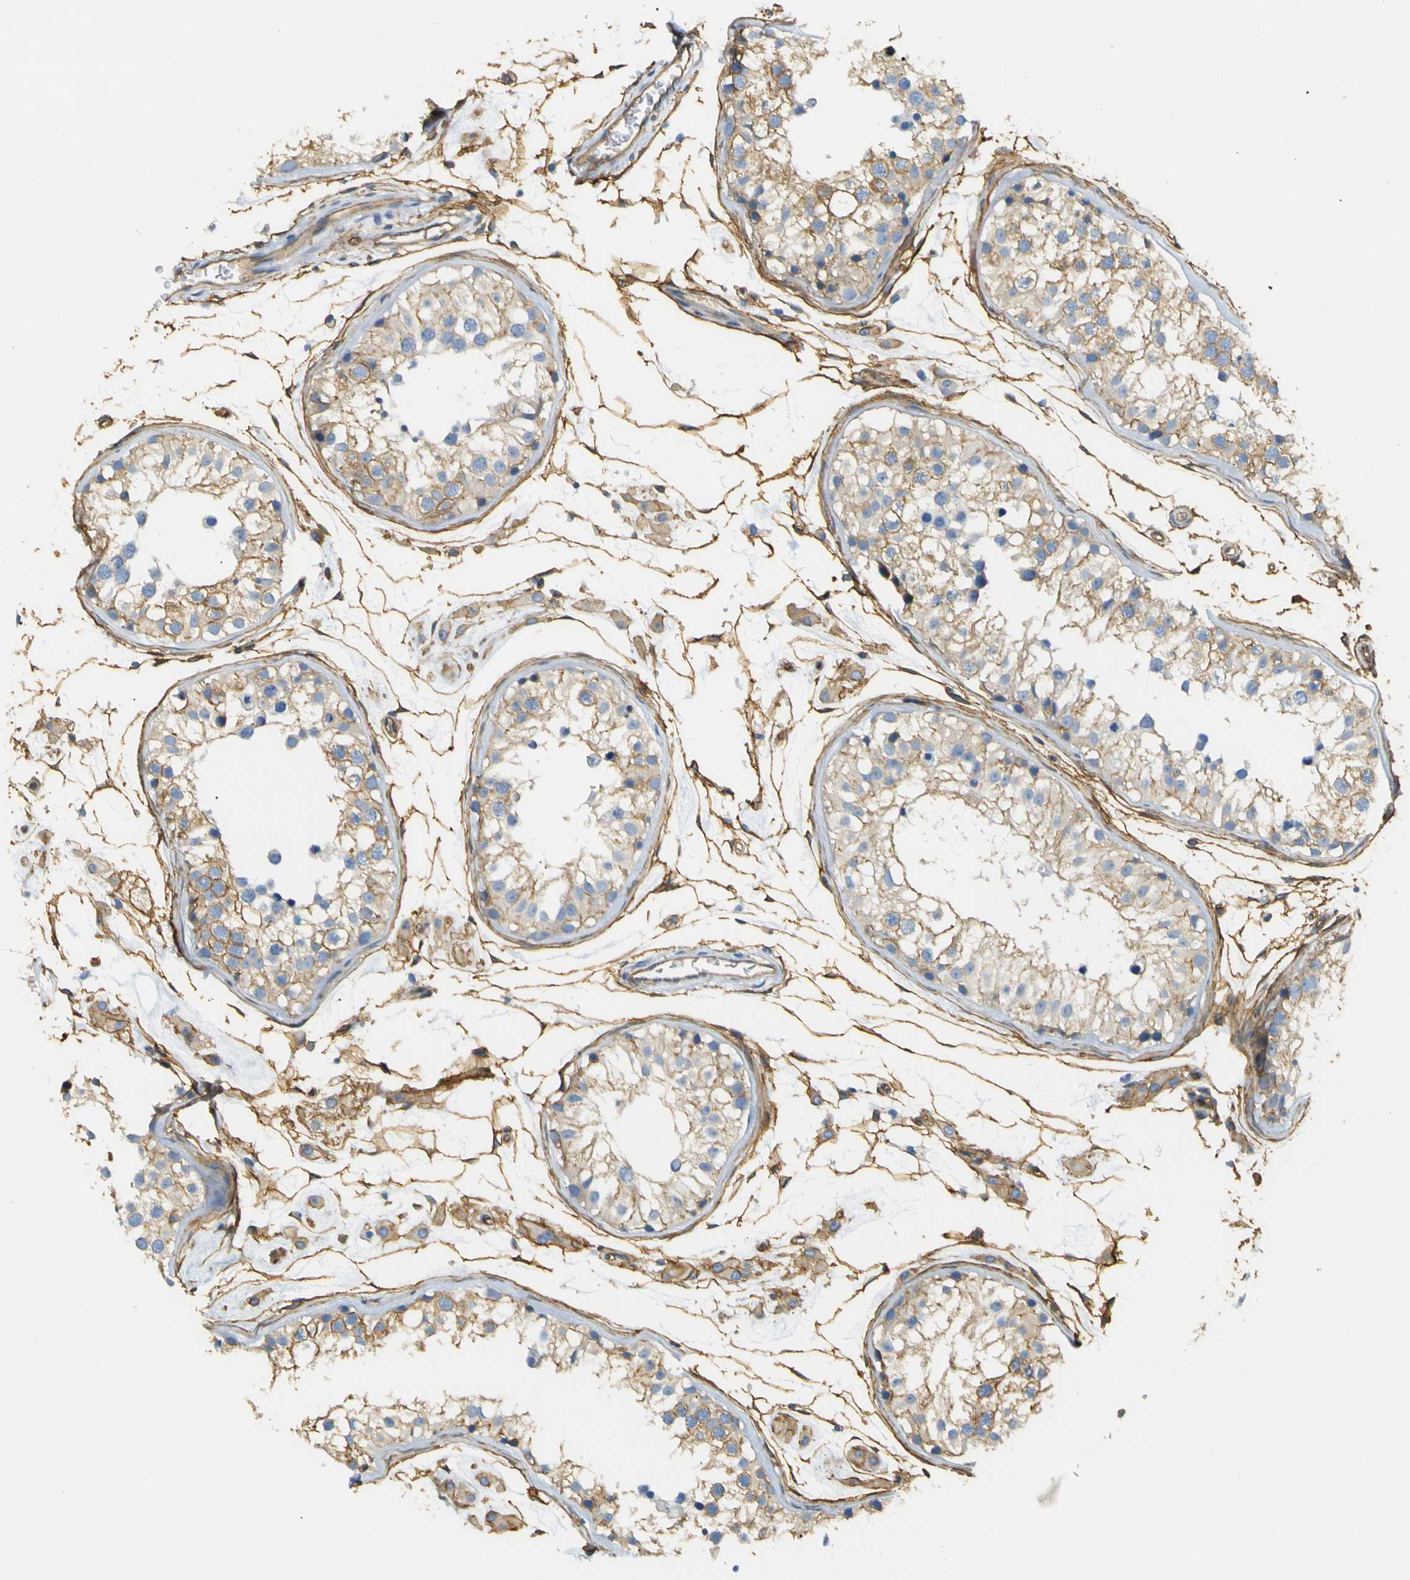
{"staining": {"intensity": "moderate", "quantity": ">75%", "location": "cytoplasmic/membranous"}, "tissue": "testis", "cell_type": "Cells in seminiferous ducts", "image_type": "normal", "snomed": [{"axis": "morphology", "description": "Normal tissue, NOS"}, {"axis": "morphology", "description": "Adenocarcinoma, metastatic, NOS"}, {"axis": "topography", "description": "Testis"}], "caption": "Immunohistochemistry histopathology image of unremarkable testis stained for a protein (brown), which shows medium levels of moderate cytoplasmic/membranous expression in about >75% of cells in seminiferous ducts.", "gene": "SPTBN1", "patient": {"sex": "male", "age": 26}}